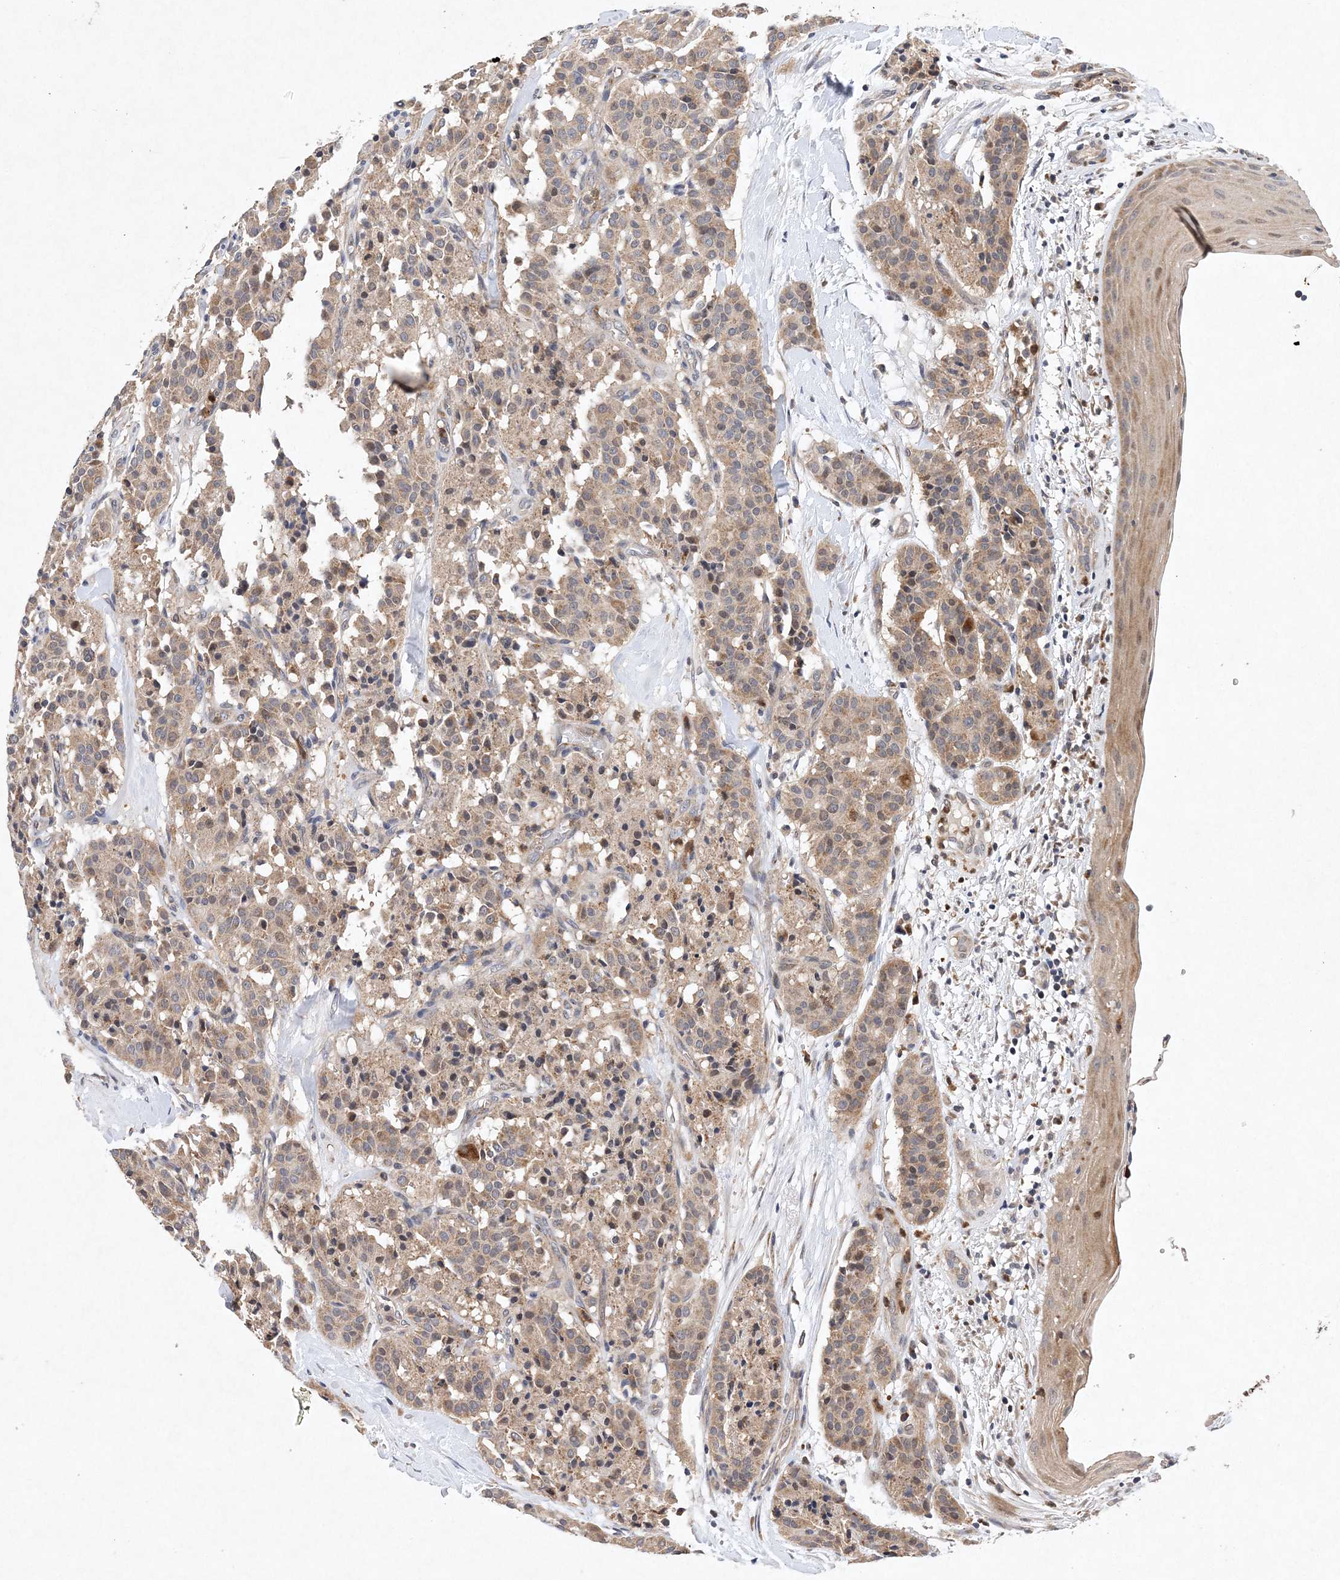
{"staining": {"intensity": "weak", "quantity": "25%-75%", "location": "cytoplasmic/membranous"}, "tissue": "carcinoid", "cell_type": "Tumor cells", "image_type": "cancer", "snomed": [{"axis": "morphology", "description": "Carcinoid, malignant, NOS"}, {"axis": "topography", "description": "Lung"}], "caption": "Human carcinoid stained for a protein (brown) reveals weak cytoplasmic/membranous positive staining in about 25%-75% of tumor cells.", "gene": "PROSER1", "patient": {"sex": "male", "age": 30}}